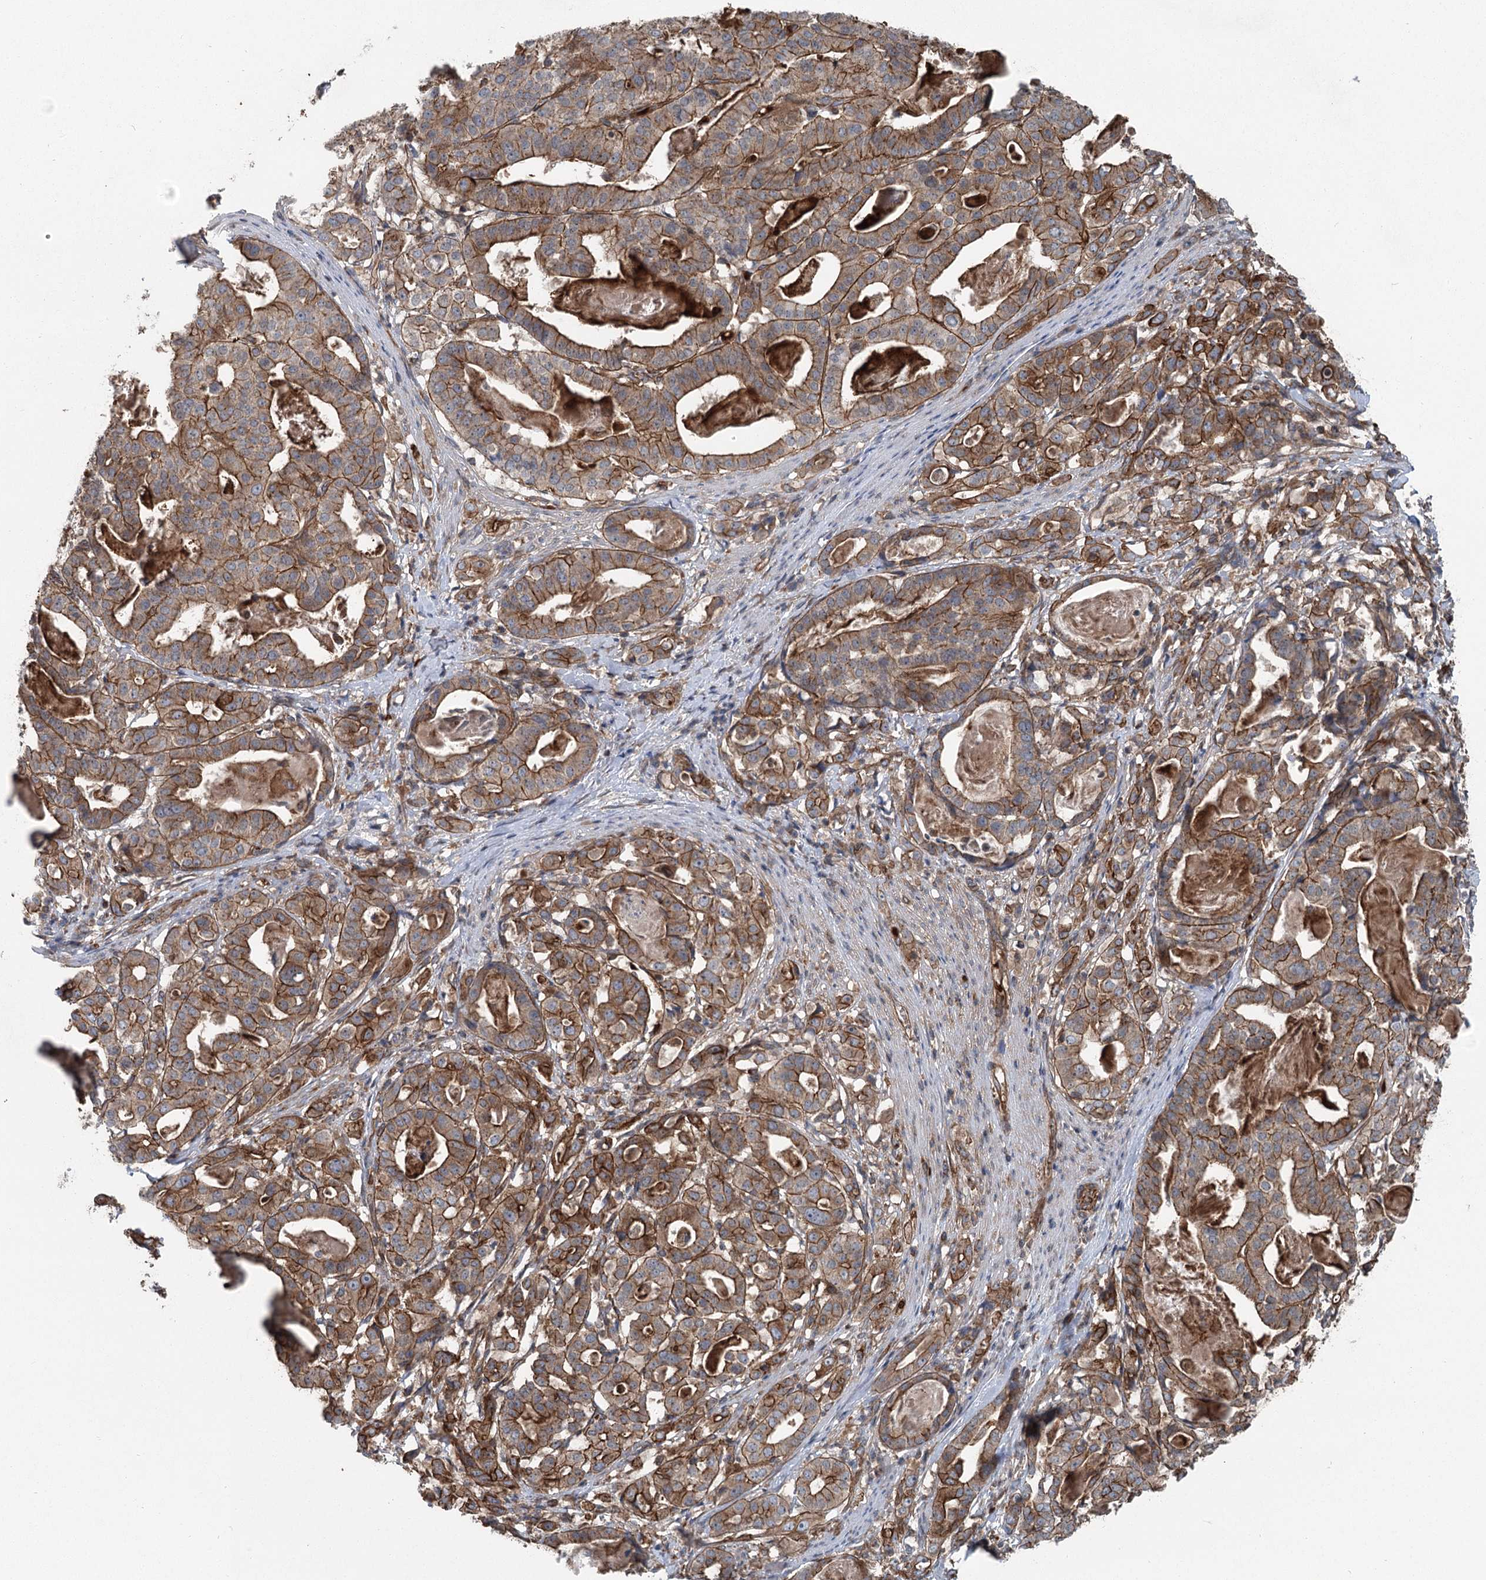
{"staining": {"intensity": "strong", "quantity": ">75%", "location": "cytoplasmic/membranous"}, "tissue": "stomach cancer", "cell_type": "Tumor cells", "image_type": "cancer", "snomed": [{"axis": "morphology", "description": "Adenocarcinoma, NOS"}, {"axis": "topography", "description": "Stomach"}], "caption": "A micrograph of stomach cancer (adenocarcinoma) stained for a protein exhibits strong cytoplasmic/membranous brown staining in tumor cells.", "gene": "IQSEC1", "patient": {"sex": "male", "age": 48}}